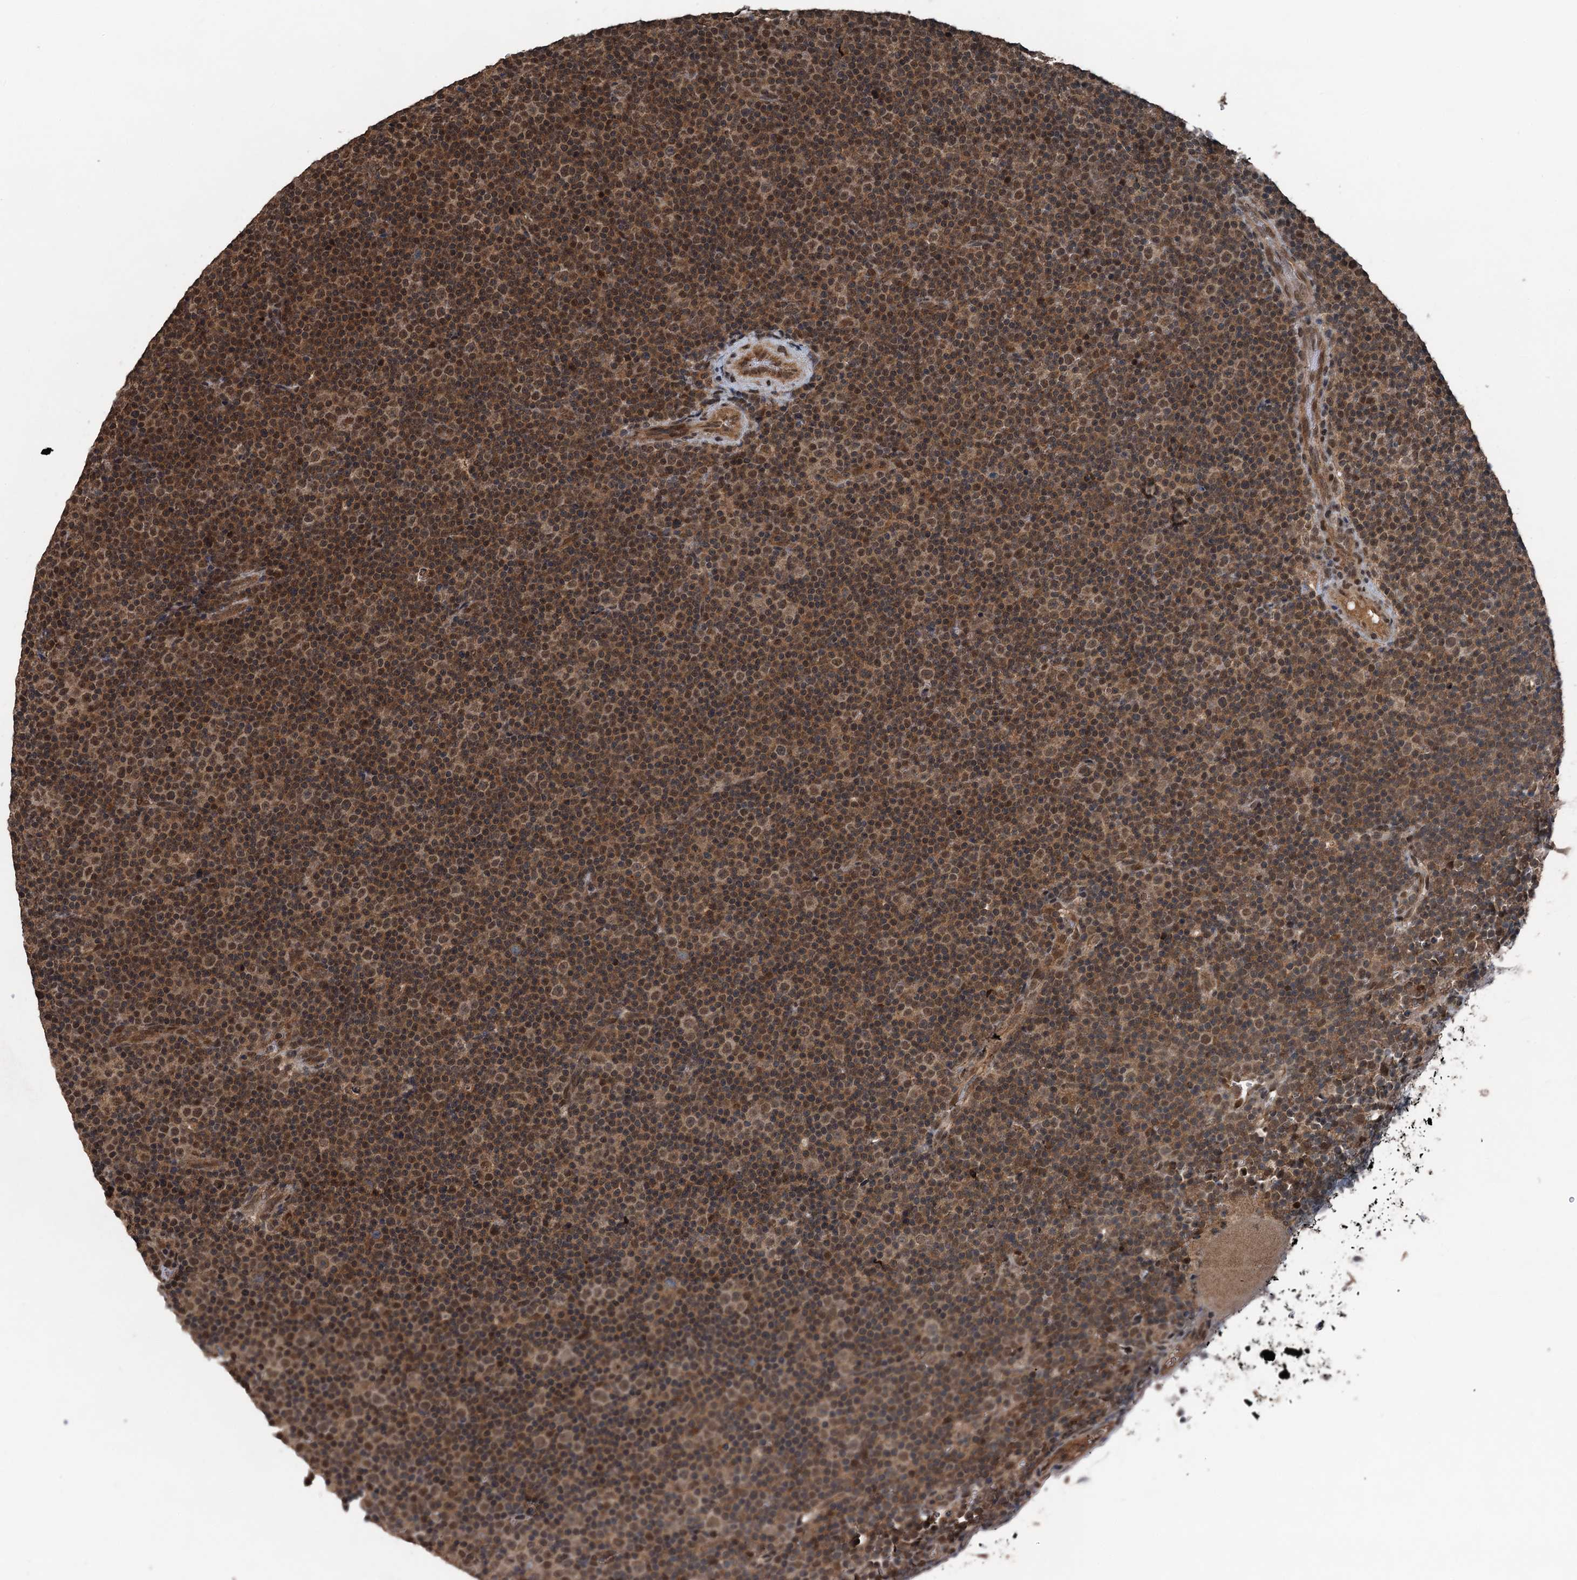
{"staining": {"intensity": "moderate", "quantity": "25%-75%", "location": "nuclear"}, "tissue": "lymphoma", "cell_type": "Tumor cells", "image_type": "cancer", "snomed": [{"axis": "morphology", "description": "Malignant lymphoma, non-Hodgkin's type, Low grade"}, {"axis": "topography", "description": "Lymph node"}], "caption": "Malignant lymphoma, non-Hodgkin's type (low-grade) stained with a protein marker exhibits moderate staining in tumor cells.", "gene": "UBXN6", "patient": {"sex": "female", "age": 67}}